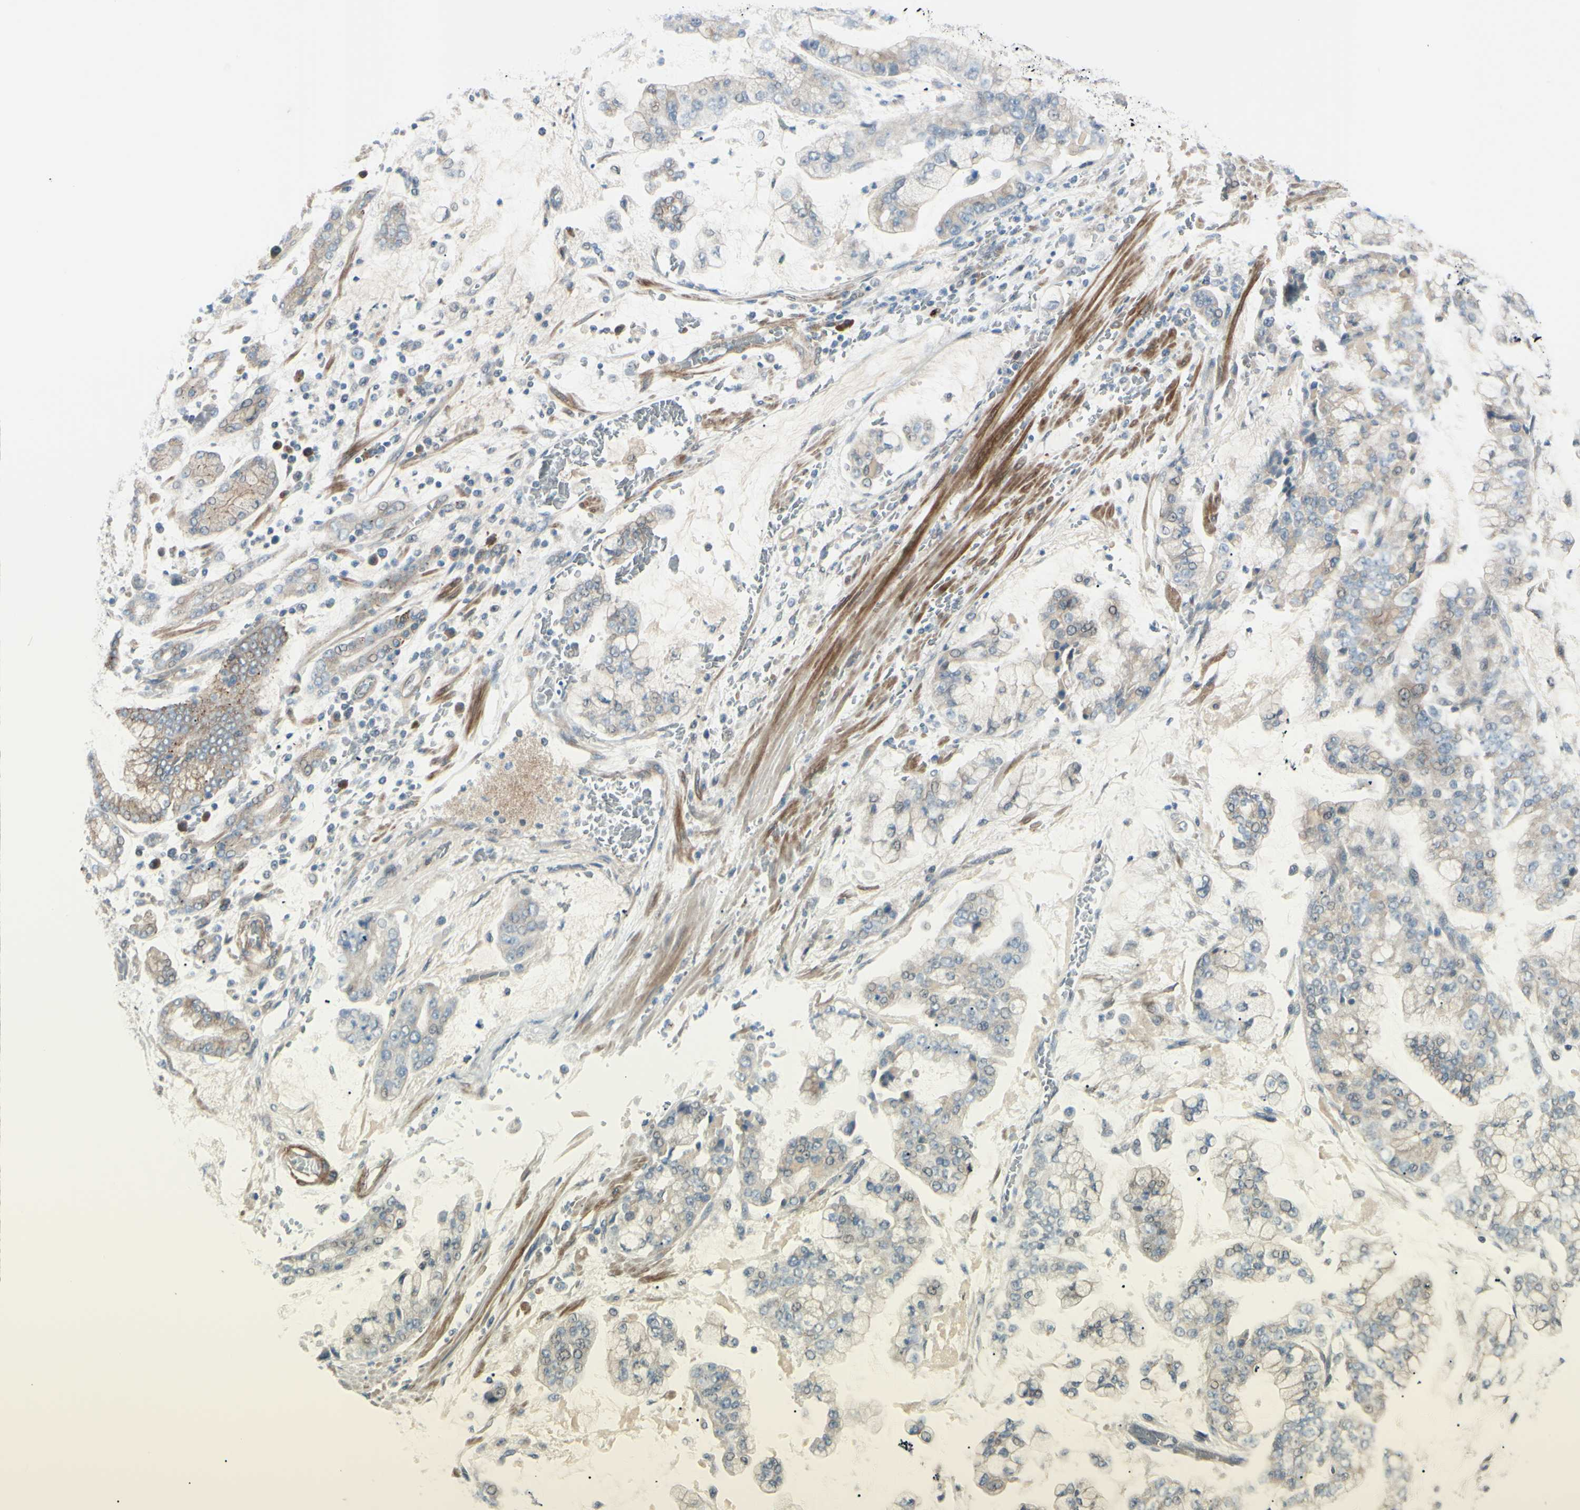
{"staining": {"intensity": "weak", "quantity": "25%-75%", "location": "cytoplasmic/membranous"}, "tissue": "stomach cancer", "cell_type": "Tumor cells", "image_type": "cancer", "snomed": [{"axis": "morphology", "description": "Normal tissue, NOS"}, {"axis": "morphology", "description": "Adenocarcinoma, NOS"}, {"axis": "topography", "description": "Stomach, upper"}, {"axis": "topography", "description": "Stomach"}], "caption": "A high-resolution micrograph shows immunohistochemistry staining of stomach adenocarcinoma, which demonstrates weak cytoplasmic/membranous expression in about 25%-75% of tumor cells.", "gene": "LRRK1", "patient": {"sex": "male", "age": 76}}